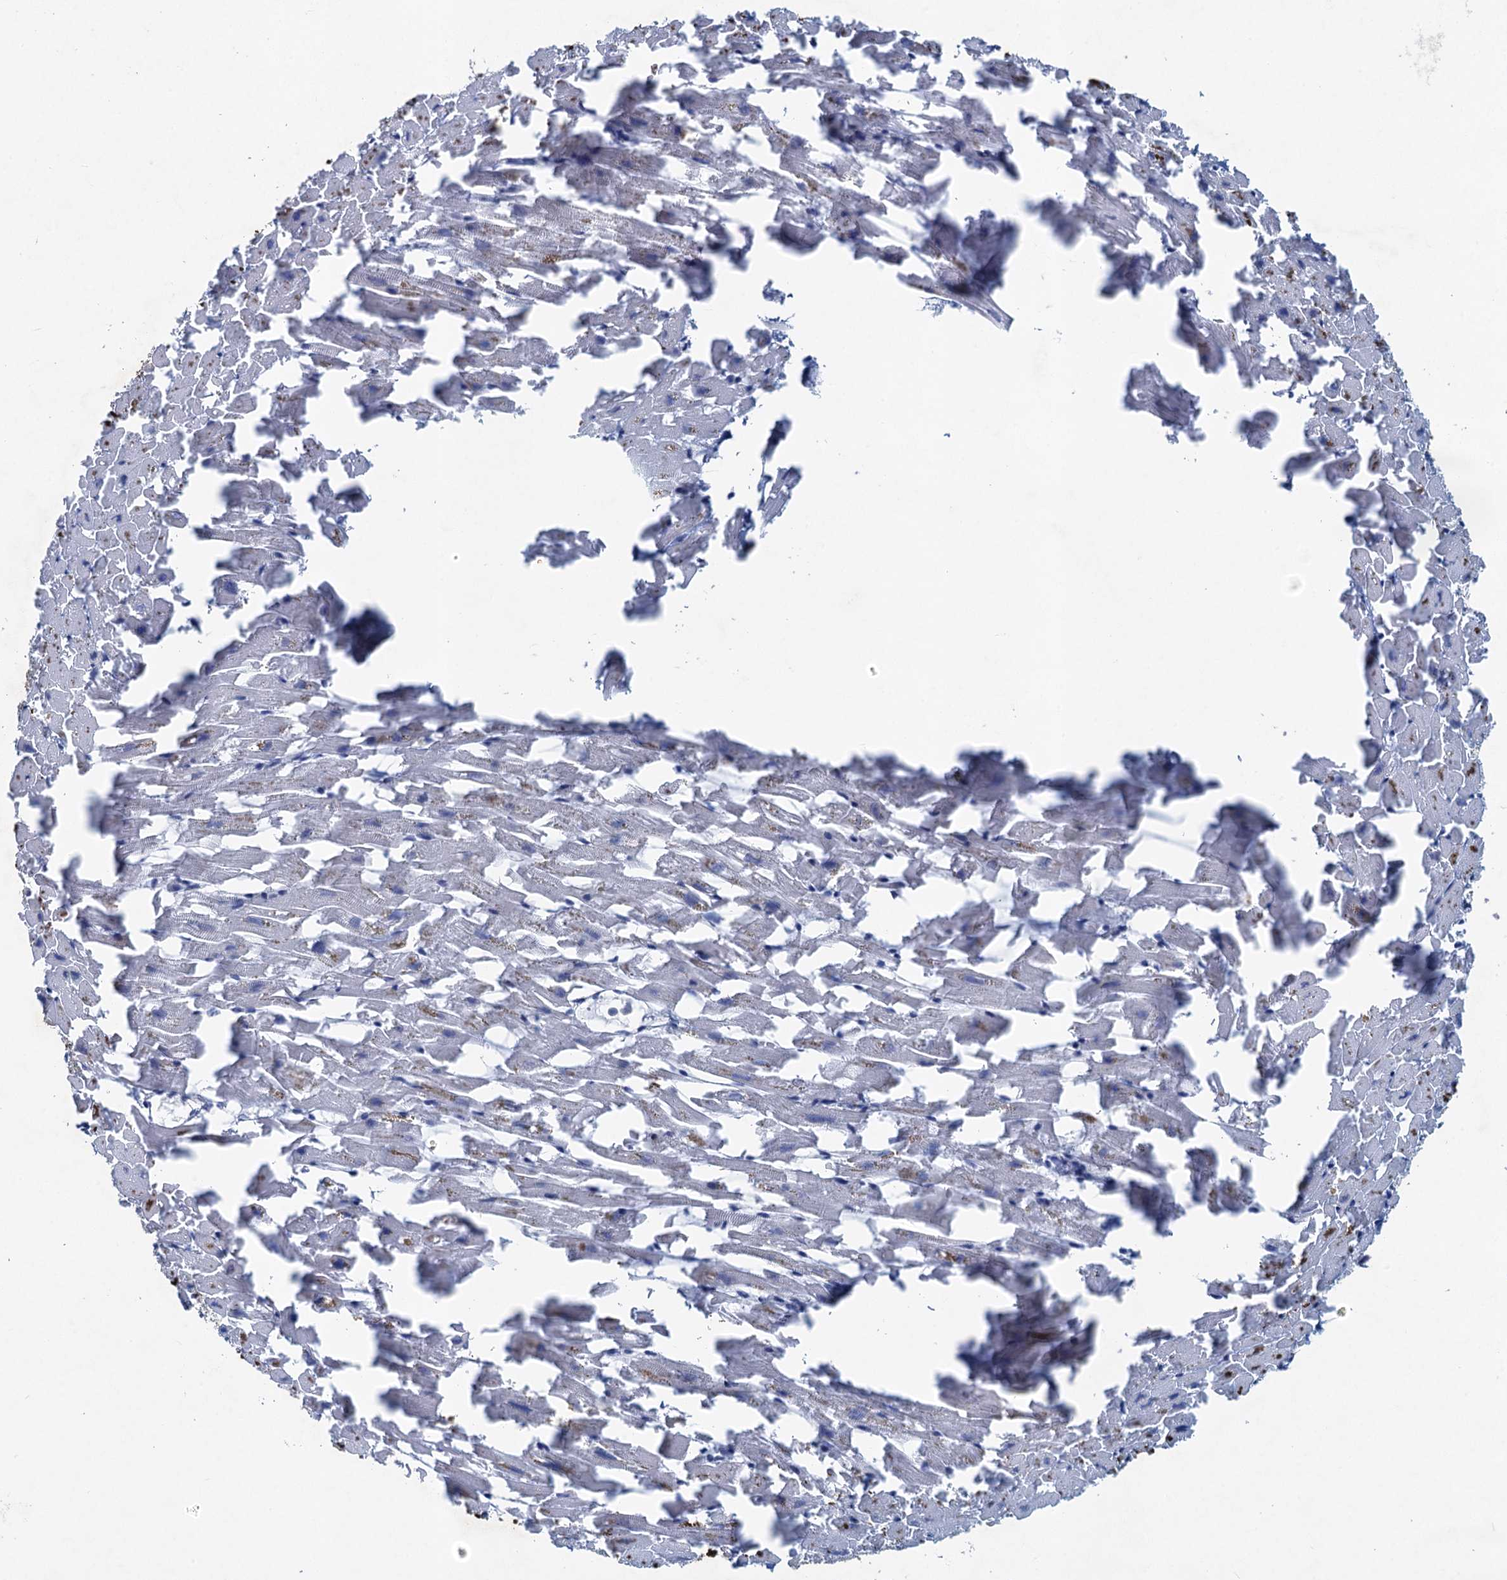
{"staining": {"intensity": "moderate", "quantity": "<25%", "location": "cytoplasmic/membranous"}, "tissue": "heart muscle", "cell_type": "Cardiomyocytes", "image_type": "normal", "snomed": [{"axis": "morphology", "description": "Normal tissue, NOS"}, {"axis": "topography", "description": "Heart"}], "caption": "Protein staining of benign heart muscle reveals moderate cytoplasmic/membranous staining in approximately <25% of cardiomyocytes. The staining was performed using DAB (3,3'-diaminobenzidine) to visualize the protein expression in brown, while the nuclei were stained in blue with hematoxylin (Magnification: 20x).", "gene": "ENSG00000230707", "patient": {"sex": "female", "age": 64}}